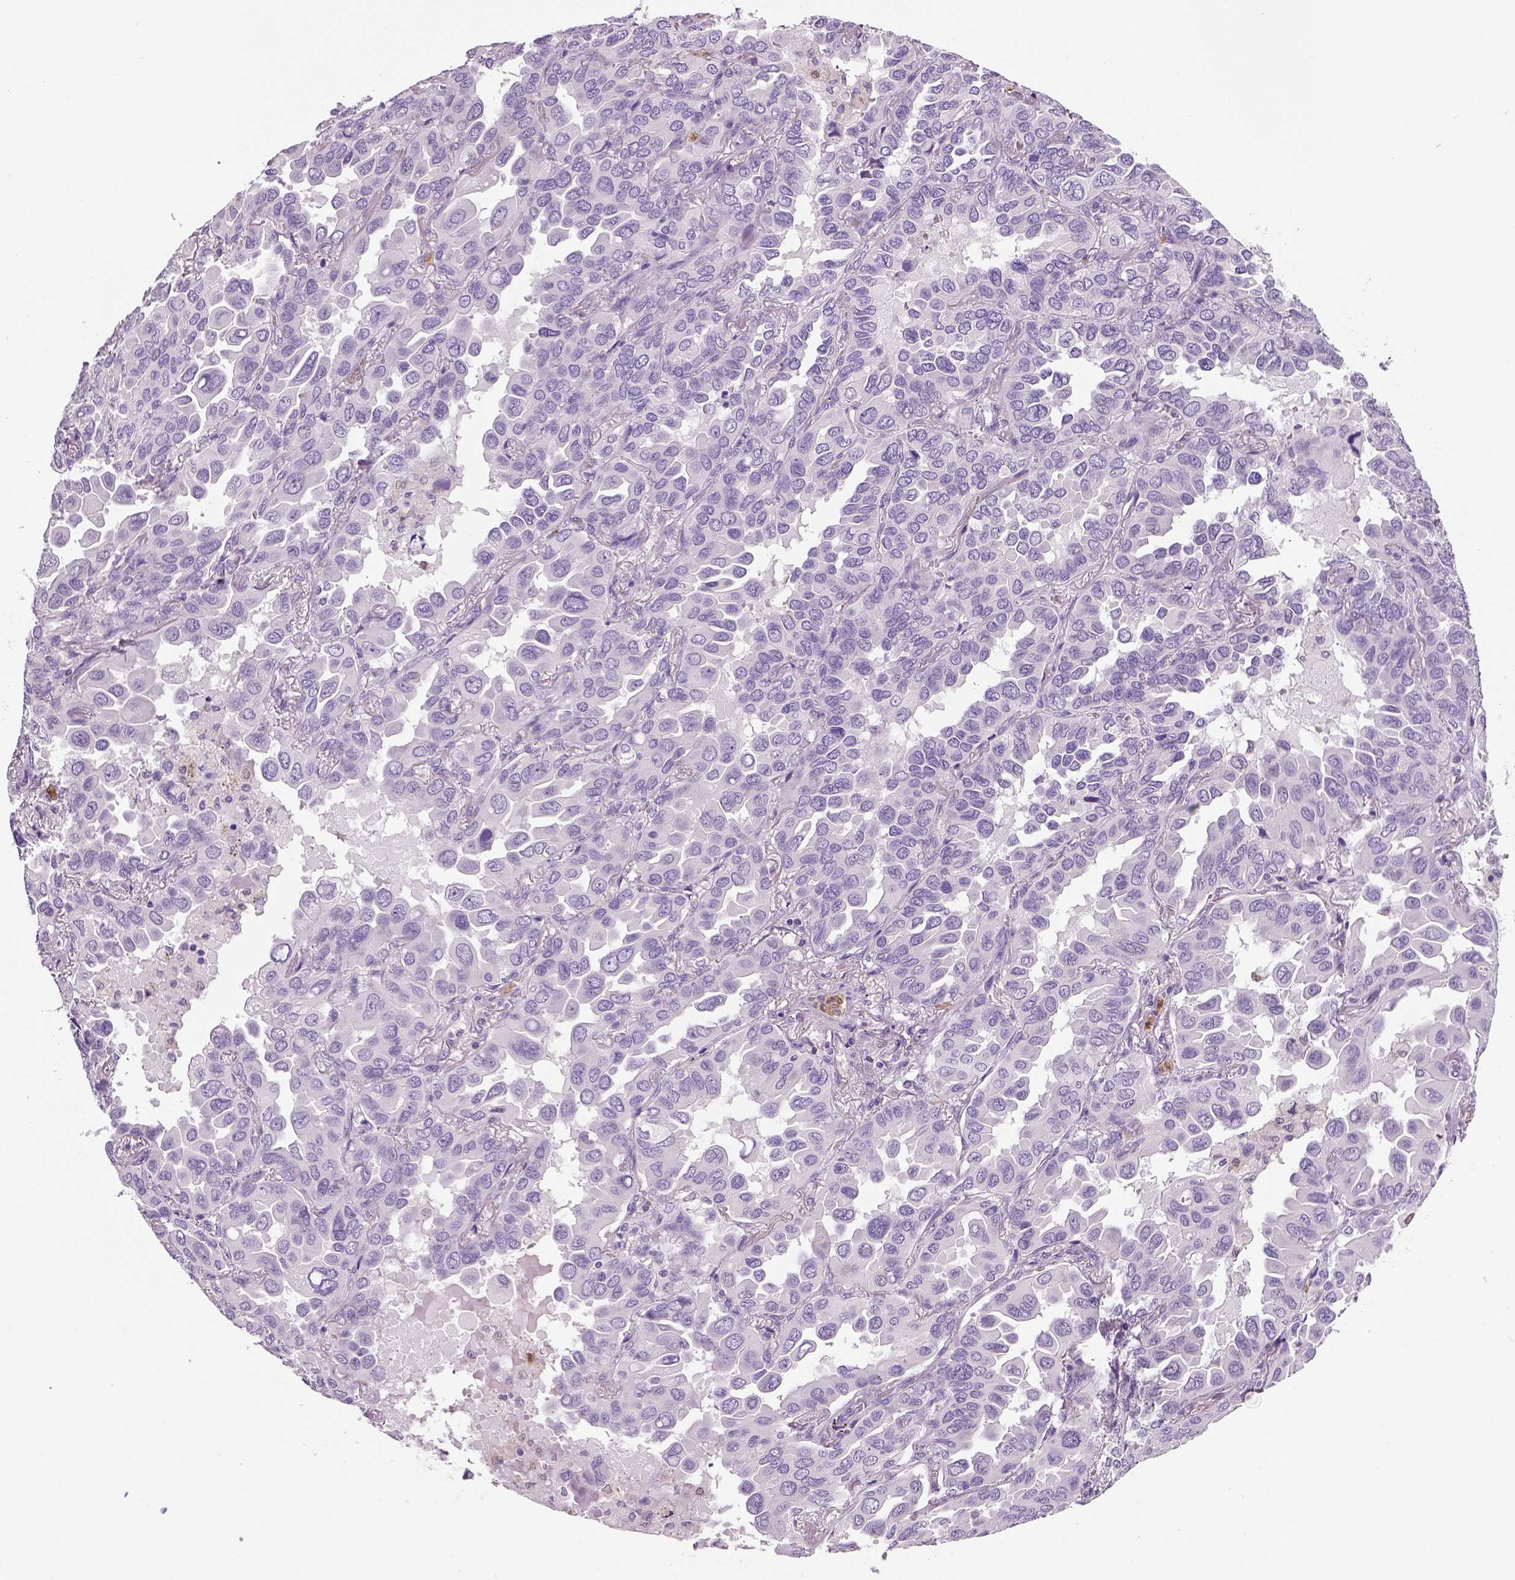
{"staining": {"intensity": "negative", "quantity": "none", "location": "none"}, "tissue": "lung cancer", "cell_type": "Tumor cells", "image_type": "cancer", "snomed": [{"axis": "morphology", "description": "Adenocarcinoma, NOS"}, {"axis": "topography", "description": "Lung"}], "caption": "Adenocarcinoma (lung) was stained to show a protein in brown. There is no significant staining in tumor cells.", "gene": "NECAB2", "patient": {"sex": "male", "age": 64}}